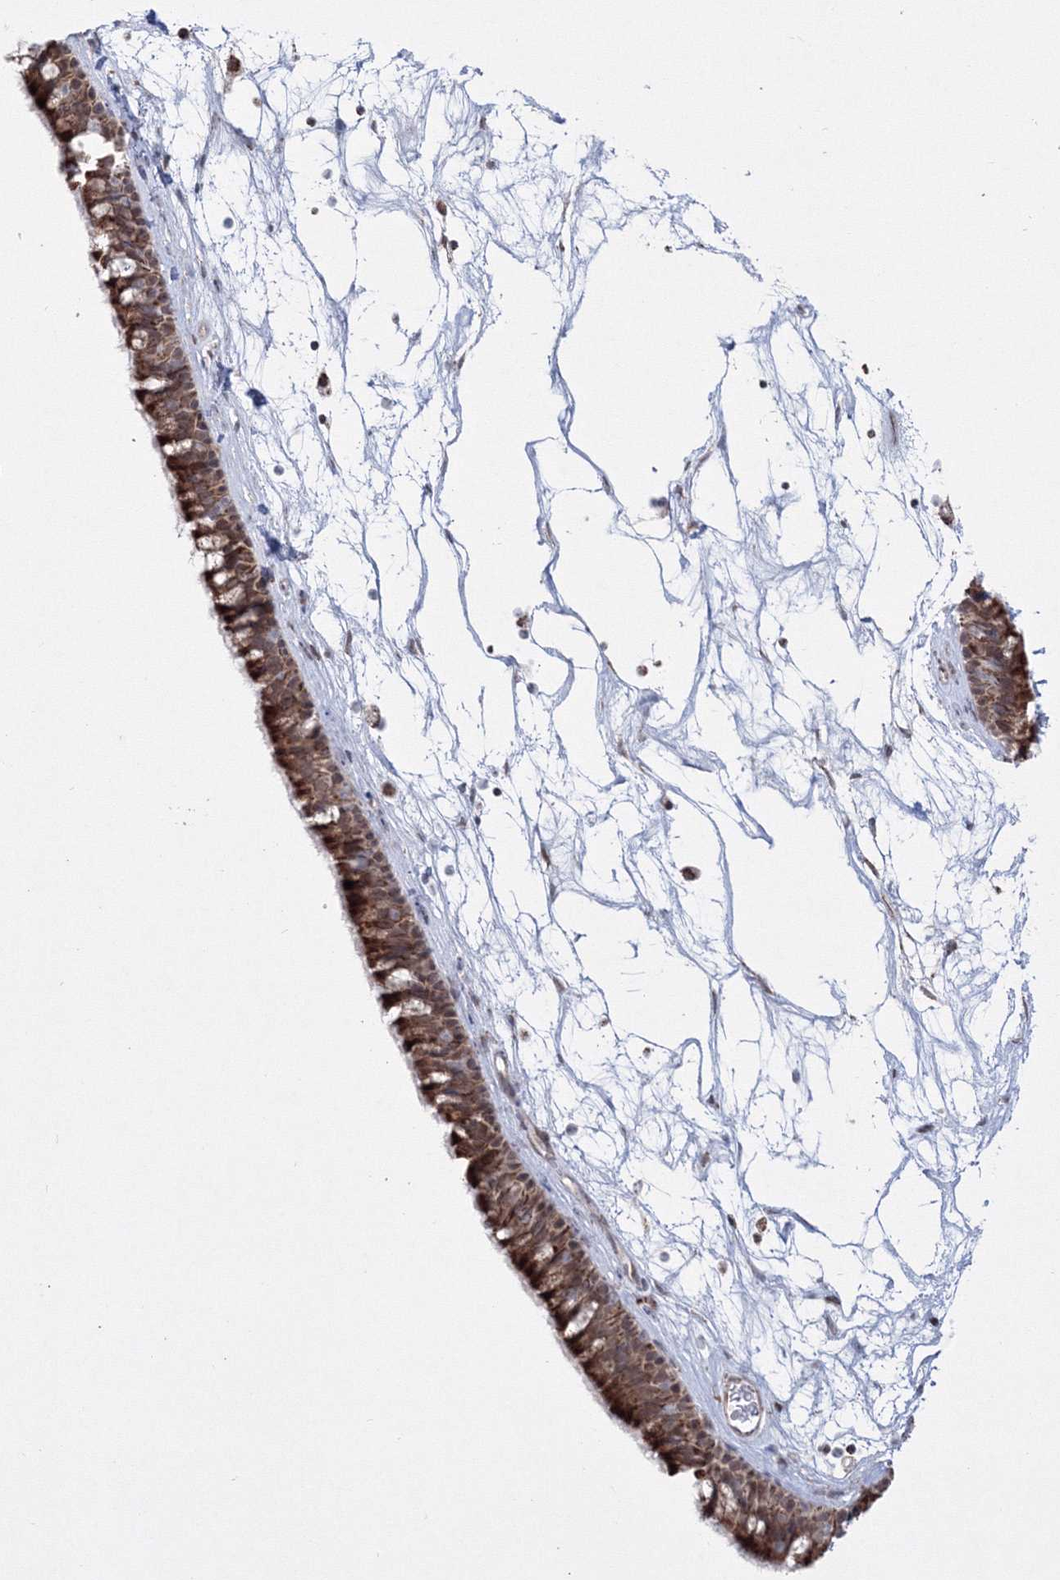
{"staining": {"intensity": "strong", "quantity": ">75%", "location": "cytoplasmic/membranous"}, "tissue": "nasopharynx", "cell_type": "Respiratory epithelial cells", "image_type": "normal", "snomed": [{"axis": "morphology", "description": "Normal tissue, NOS"}, {"axis": "topography", "description": "Nasopharynx"}], "caption": "Brown immunohistochemical staining in unremarkable nasopharynx shows strong cytoplasmic/membranous staining in about >75% of respiratory epithelial cells. The staining is performed using DAB (3,3'-diaminobenzidine) brown chromogen to label protein expression. The nuclei are counter-stained blue using hematoxylin.", "gene": "GRSF1", "patient": {"sex": "male", "age": 64}}